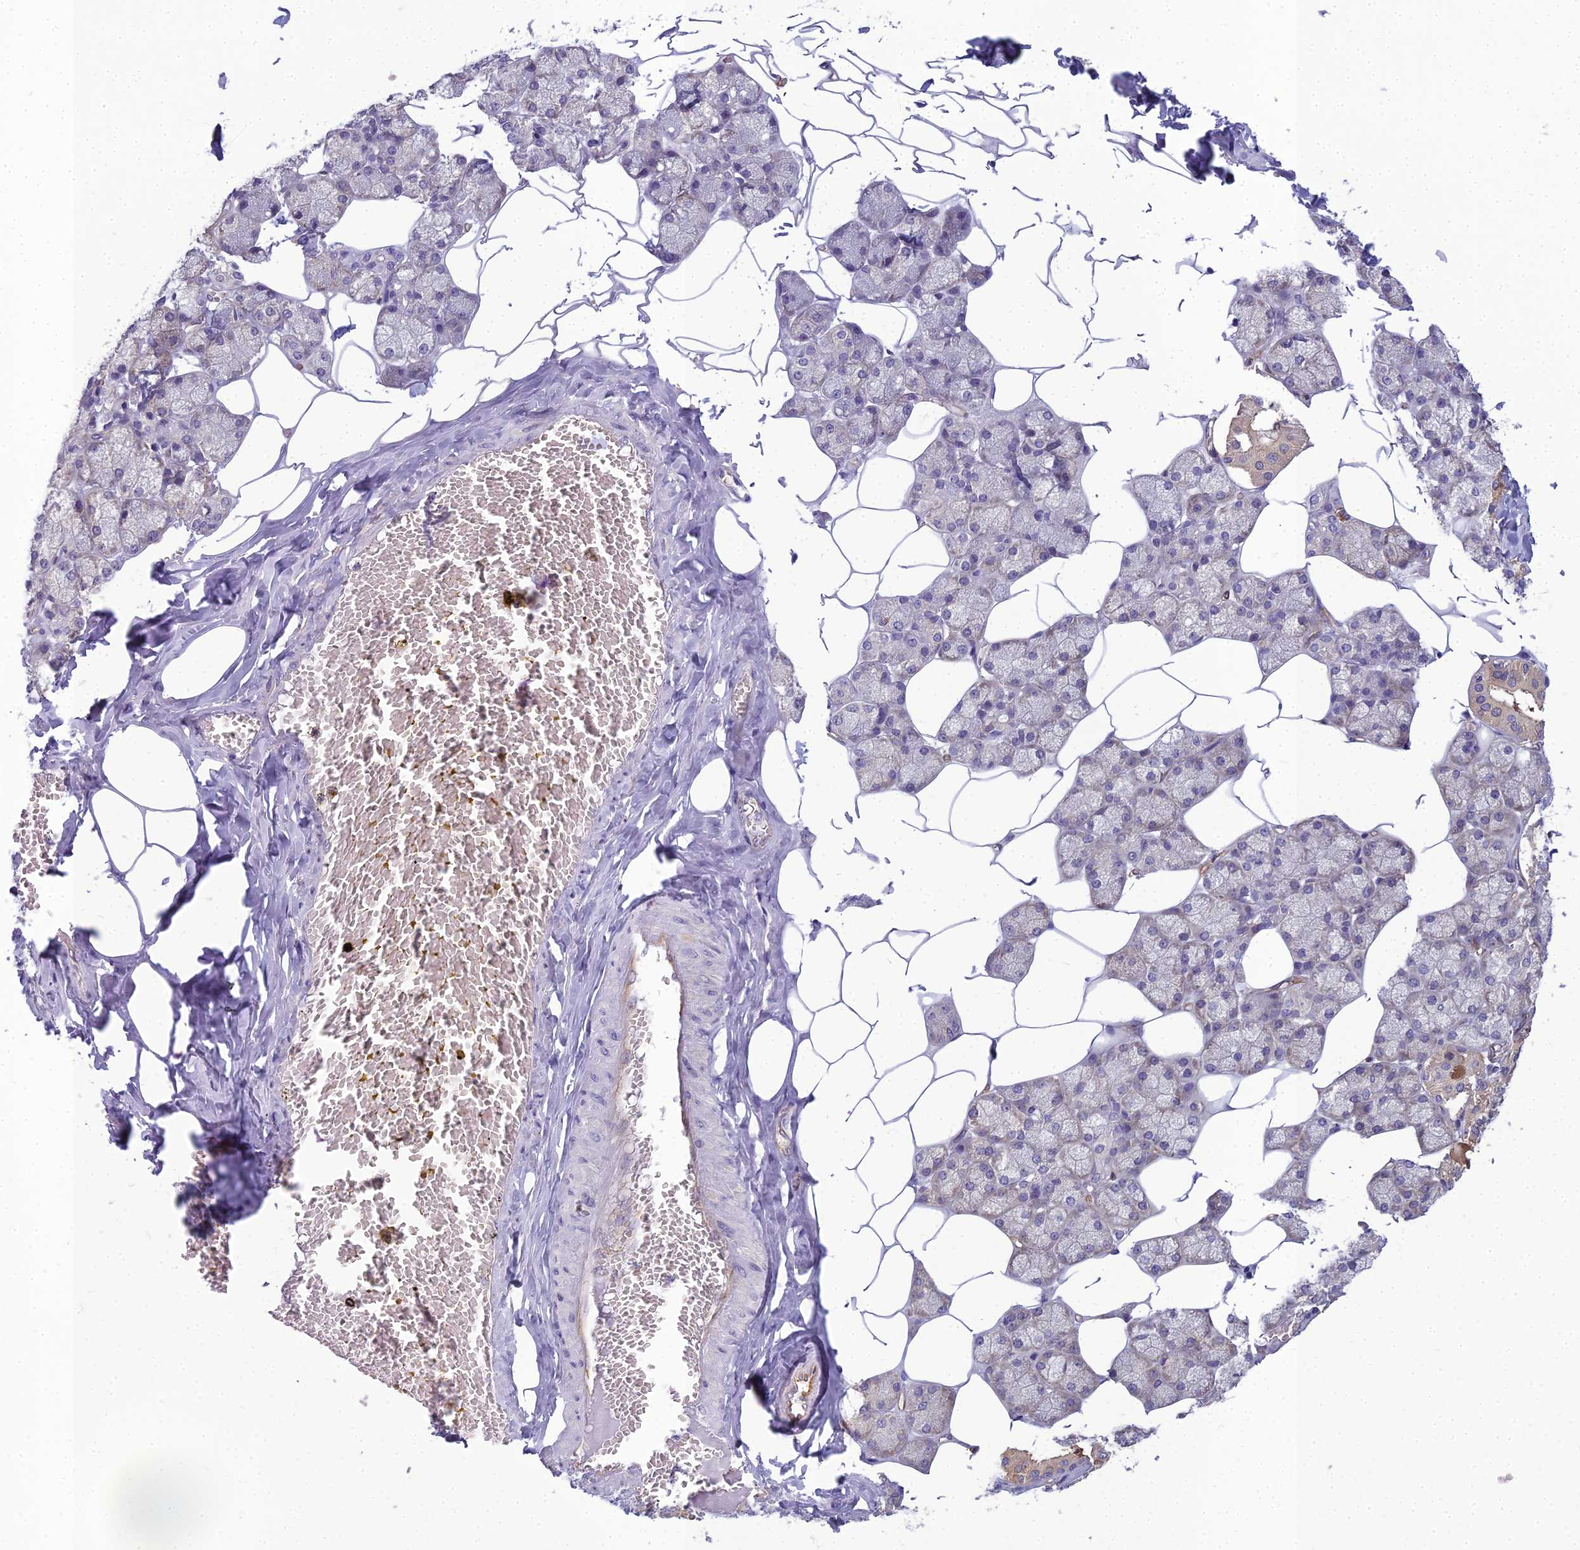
{"staining": {"intensity": "moderate", "quantity": "<25%", "location": "cytoplasmic/membranous,nuclear"}, "tissue": "salivary gland", "cell_type": "Glandular cells", "image_type": "normal", "snomed": [{"axis": "morphology", "description": "Normal tissue, NOS"}, {"axis": "topography", "description": "Salivary gland"}], "caption": "Immunohistochemistry (IHC) (DAB (3,3'-diaminobenzidine)) staining of unremarkable salivary gland displays moderate cytoplasmic/membranous,nuclear protein positivity in approximately <25% of glandular cells.", "gene": "RGL3", "patient": {"sex": "male", "age": 62}}